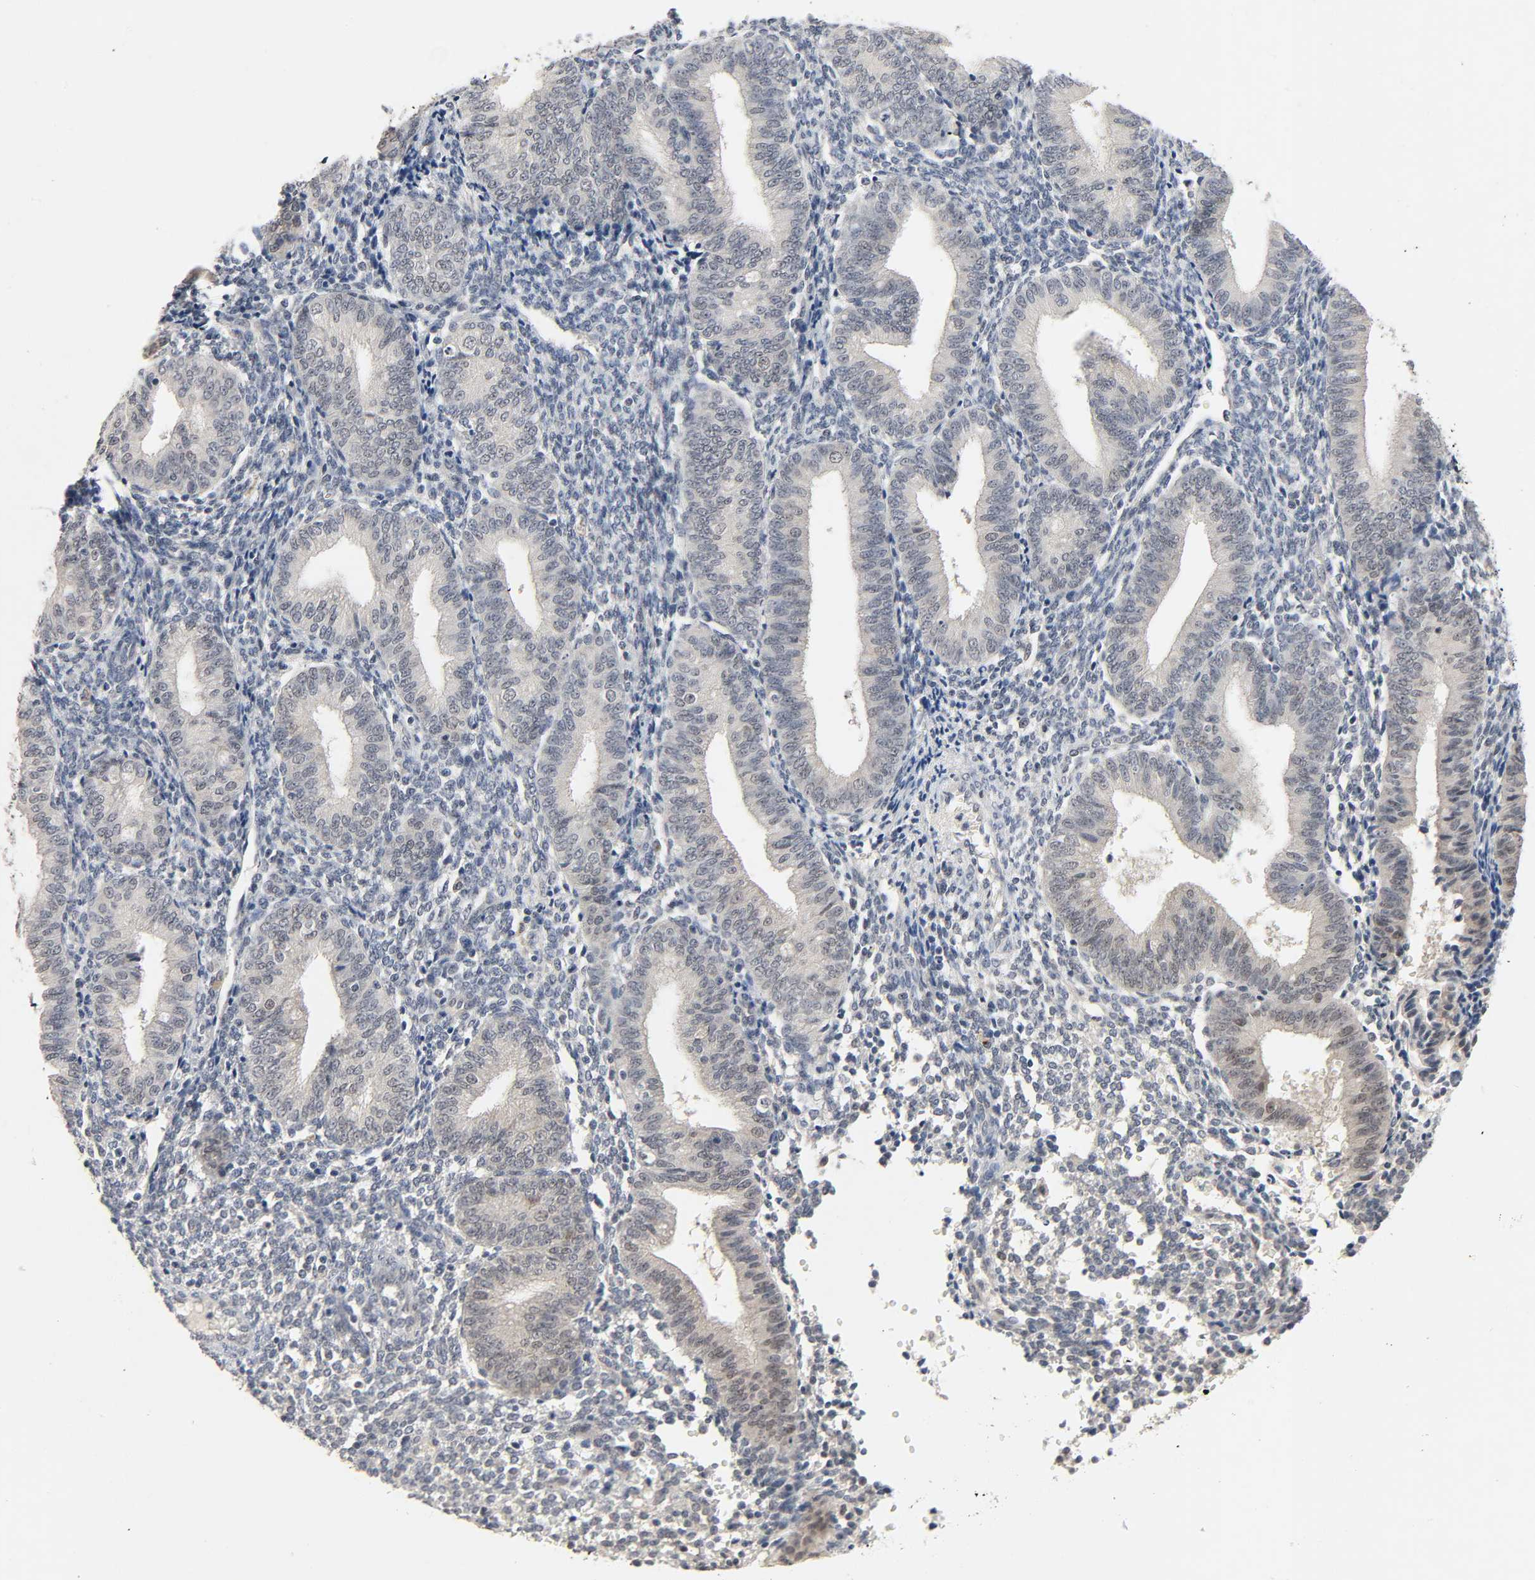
{"staining": {"intensity": "negative", "quantity": "none", "location": "none"}, "tissue": "endometrium", "cell_type": "Cells in endometrial stroma", "image_type": "normal", "snomed": [{"axis": "morphology", "description": "Normal tissue, NOS"}, {"axis": "topography", "description": "Endometrium"}], "caption": "IHC of unremarkable human endometrium demonstrates no expression in cells in endometrial stroma. (DAB immunohistochemistry visualized using brightfield microscopy, high magnification).", "gene": "MAPKAPK5", "patient": {"sex": "female", "age": 61}}